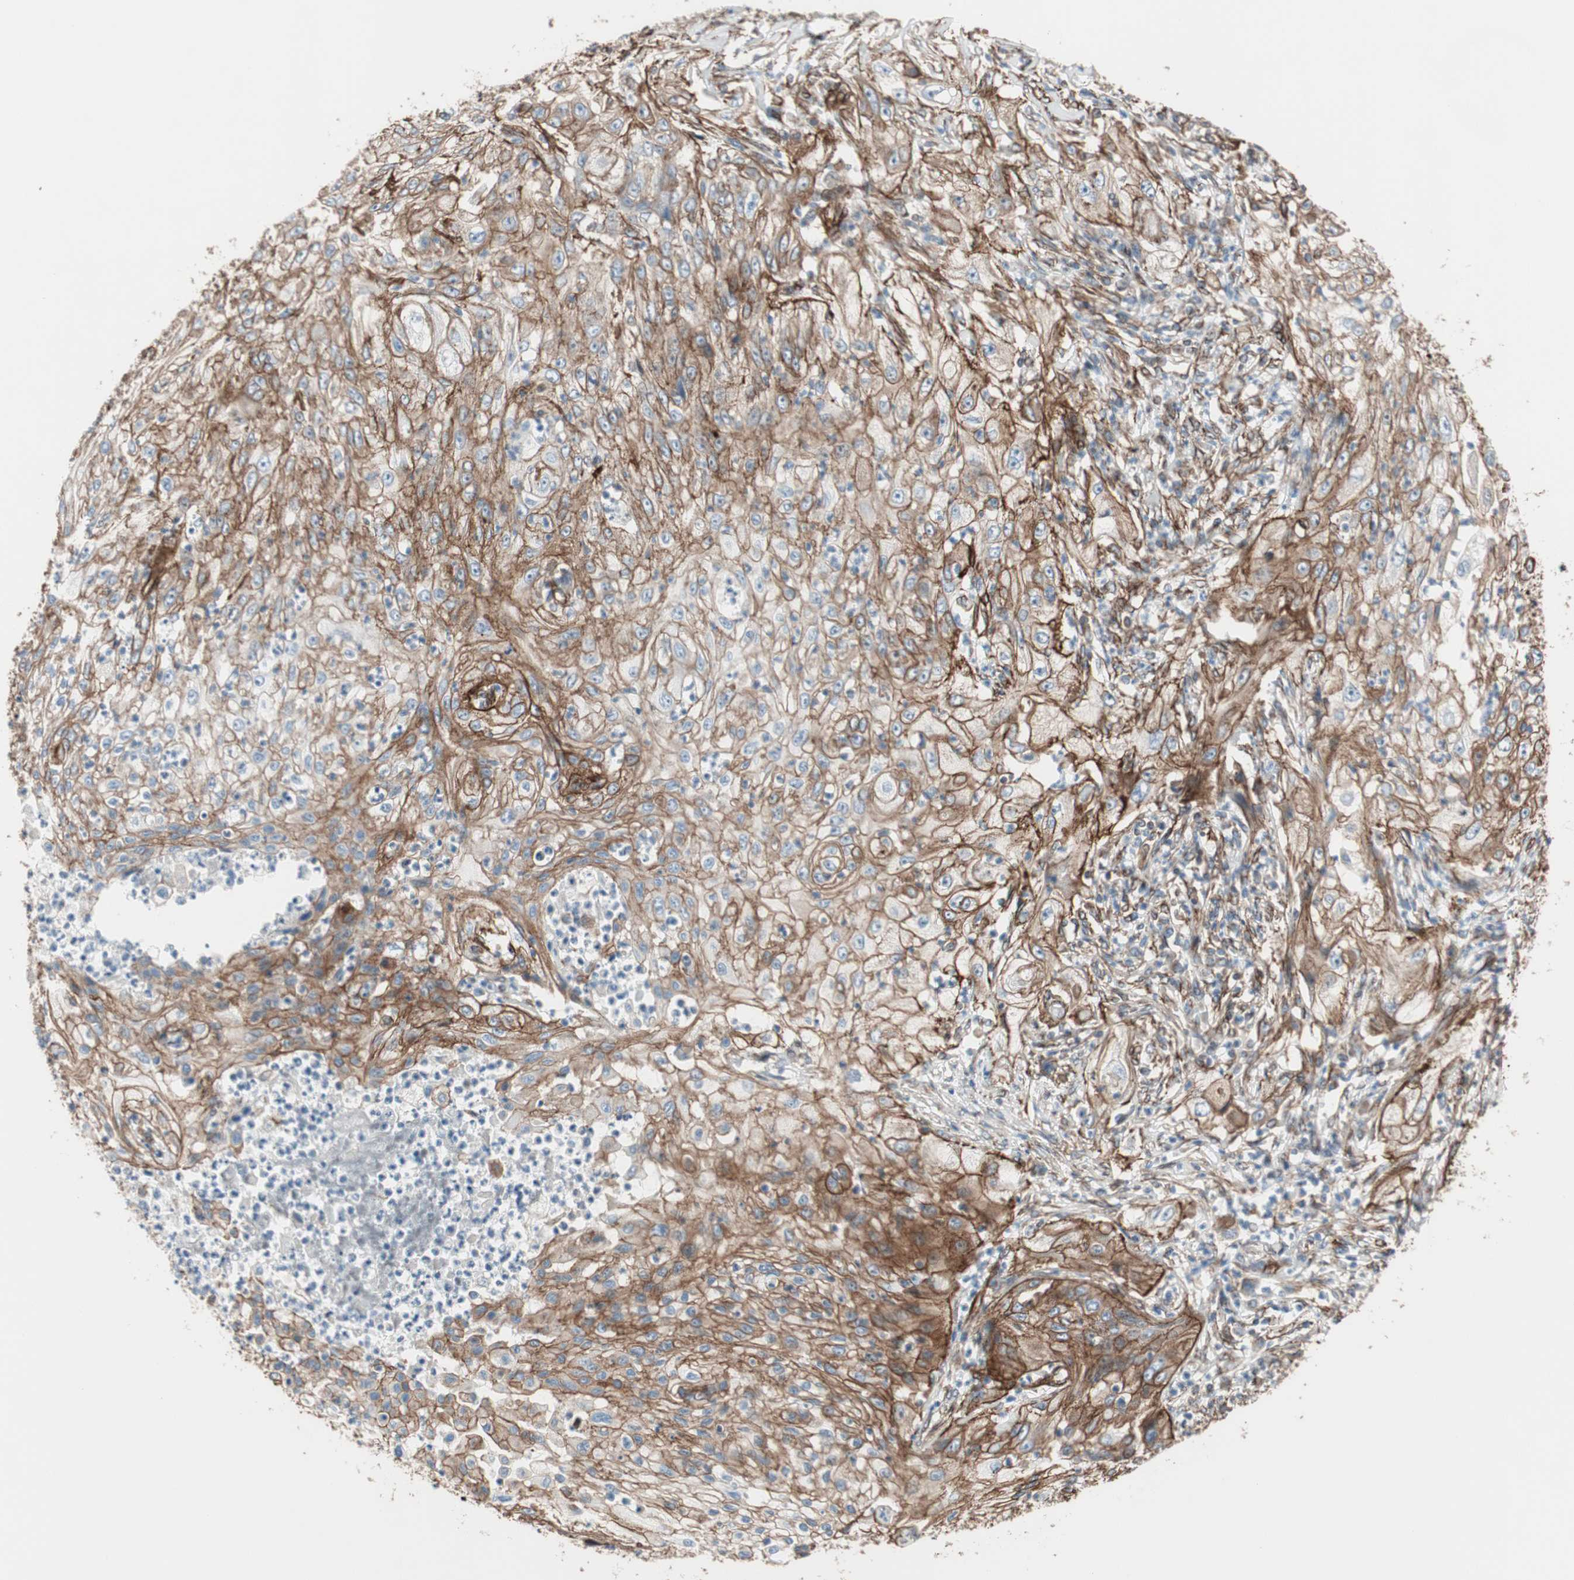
{"staining": {"intensity": "strong", "quantity": ">75%", "location": "cytoplasmic/membranous"}, "tissue": "lung cancer", "cell_type": "Tumor cells", "image_type": "cancer", "snomed": [{"axis": "morphology", "description": "Inflammation, NOS"}, {"axis": "morphology", "description": "Squamous cell carcinoma, NOS"}, {"axis": "topography", "description": "Lymph node"}, {"axis": "topography", "description": "Soft tissue"}, {"axis": "topography", "description": "Lung"}], "caption": "A high amount of strong cytoplasmic/membranous expression is present in about >75% of tumor cells in lung squamous cell carcinoma tissue. Immunohistochemistry (ihc) stains the protein in brown and the nuclei are stained blue.", "gene": "TCTA", "patient": {"sex": "male", "age": 66}}